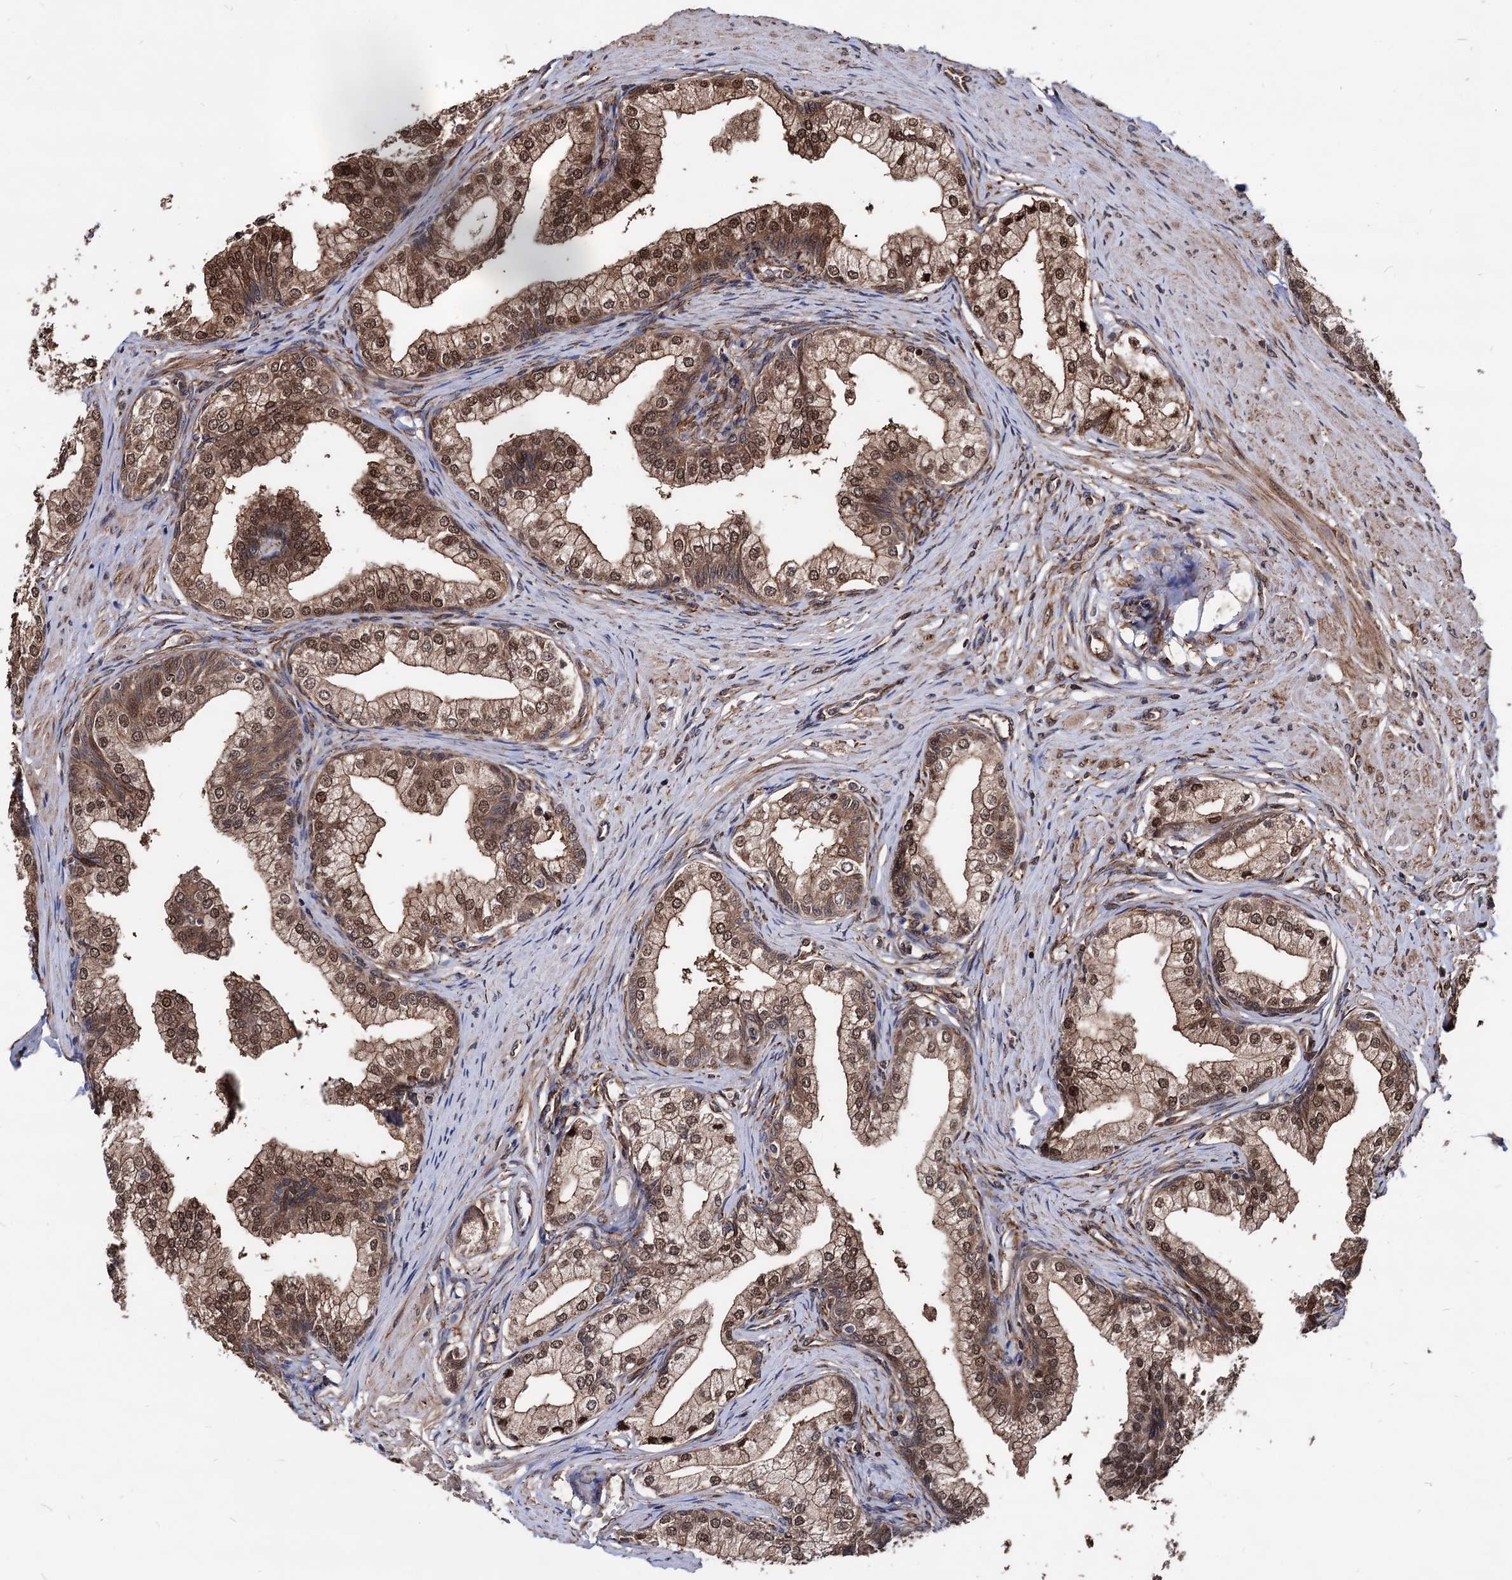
{"staining": {"intensity": "strong", "quantity": ">75%", "location": "cytoplasmic/membranous,nuclear"}, "tissue": "prostate", "cell_type": "Glandular cells", "image_type": "normal", "snomed": [{"axis": "morphology", "description": "Normal tissue, NOS"}, {"axis": "topography", "description": "Prostate"}], "caption": "Protein staining displays strong cytoplasmic/membranous,nuclear expression in about >75% of glandular cells in normal prostate.", "gene": "ANKRD12", "patient": {"sex": "male", "age": 60}}